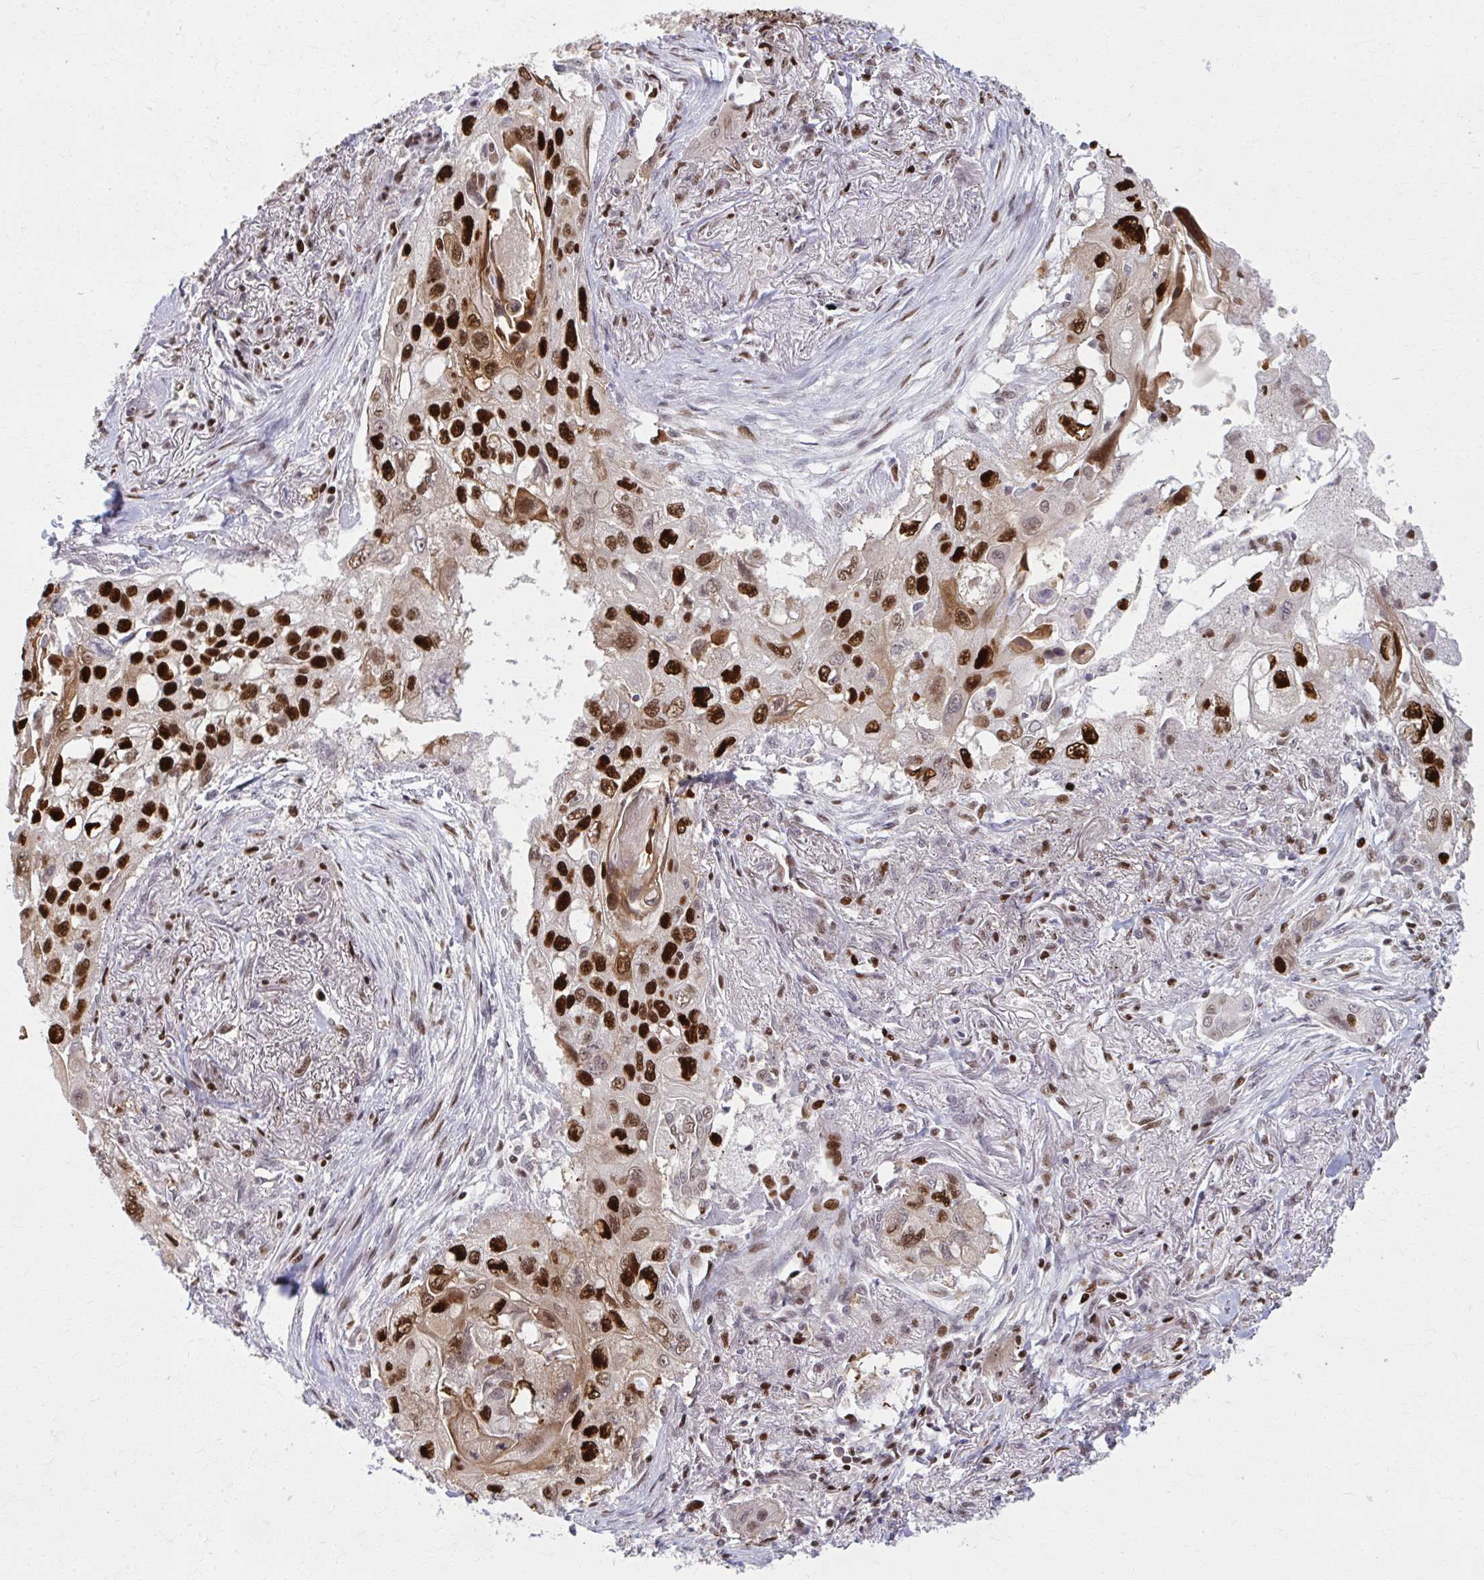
{"staining": {"intensity": "strong", "quantity": ">75%", "location": "cytoplasmic/membranous,nuclear"}, "tissue": "lung cancer", "cell_type": "Tumor cells", "image_type": "cancer", "snomed": [{"axis": "morphology", "description": "Squamous cell carcinoma, NOS"}, {"axis": "topography", "description": "Lung"}], "caption": "IHC image of neoplastic tissue: human lung squamous cell carcinoma stained using immunohistochemistry shows high levels of strong protein expression localized specifically in the cytoplasmic/membranous and nuclear of tumor cells, appearing as a cytoplasmic/membranous and nuclear brown color.", "gene": "ZNF559", "patient": {"sex": "male", "age": 75}}